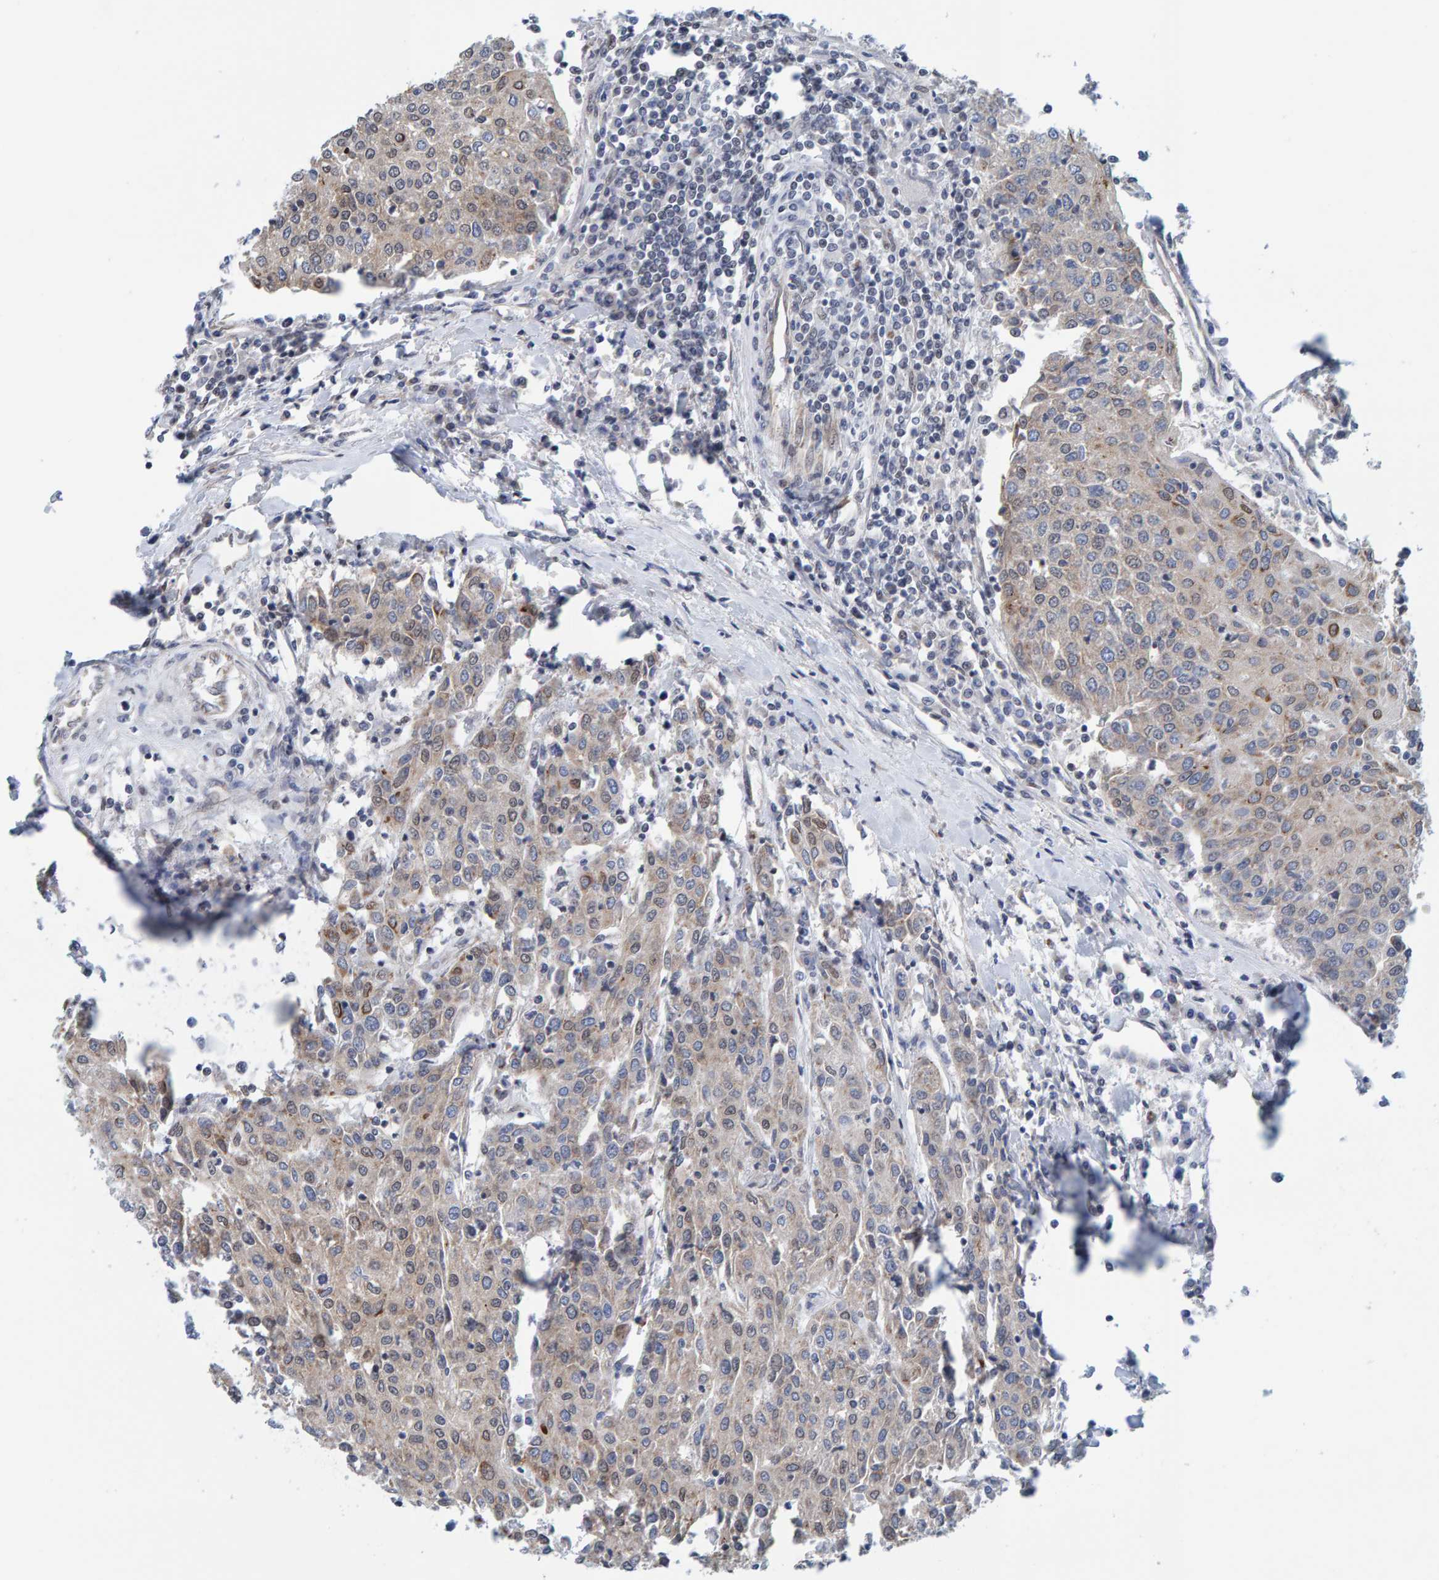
{"staining": {"intensity": "weak", "quantity": "<25%", "location": "cytoplasmic/membranous,nuclear"}, "tissue": "urothelial cancer", "cell_type": "Tumor cells", "image_type": "cancer", "snomed": [{"axis": "morphology", "description": "Urothelial carcinoma, High grade"}, {"axis": "topography", "description": "Urinary bladder"}], "caption": "Tumor cells are negative for protein expression in human high-grade urothelial carcinoma.", "gene": "SCRN2", "patient": {"sex": "female", "age": 85}}